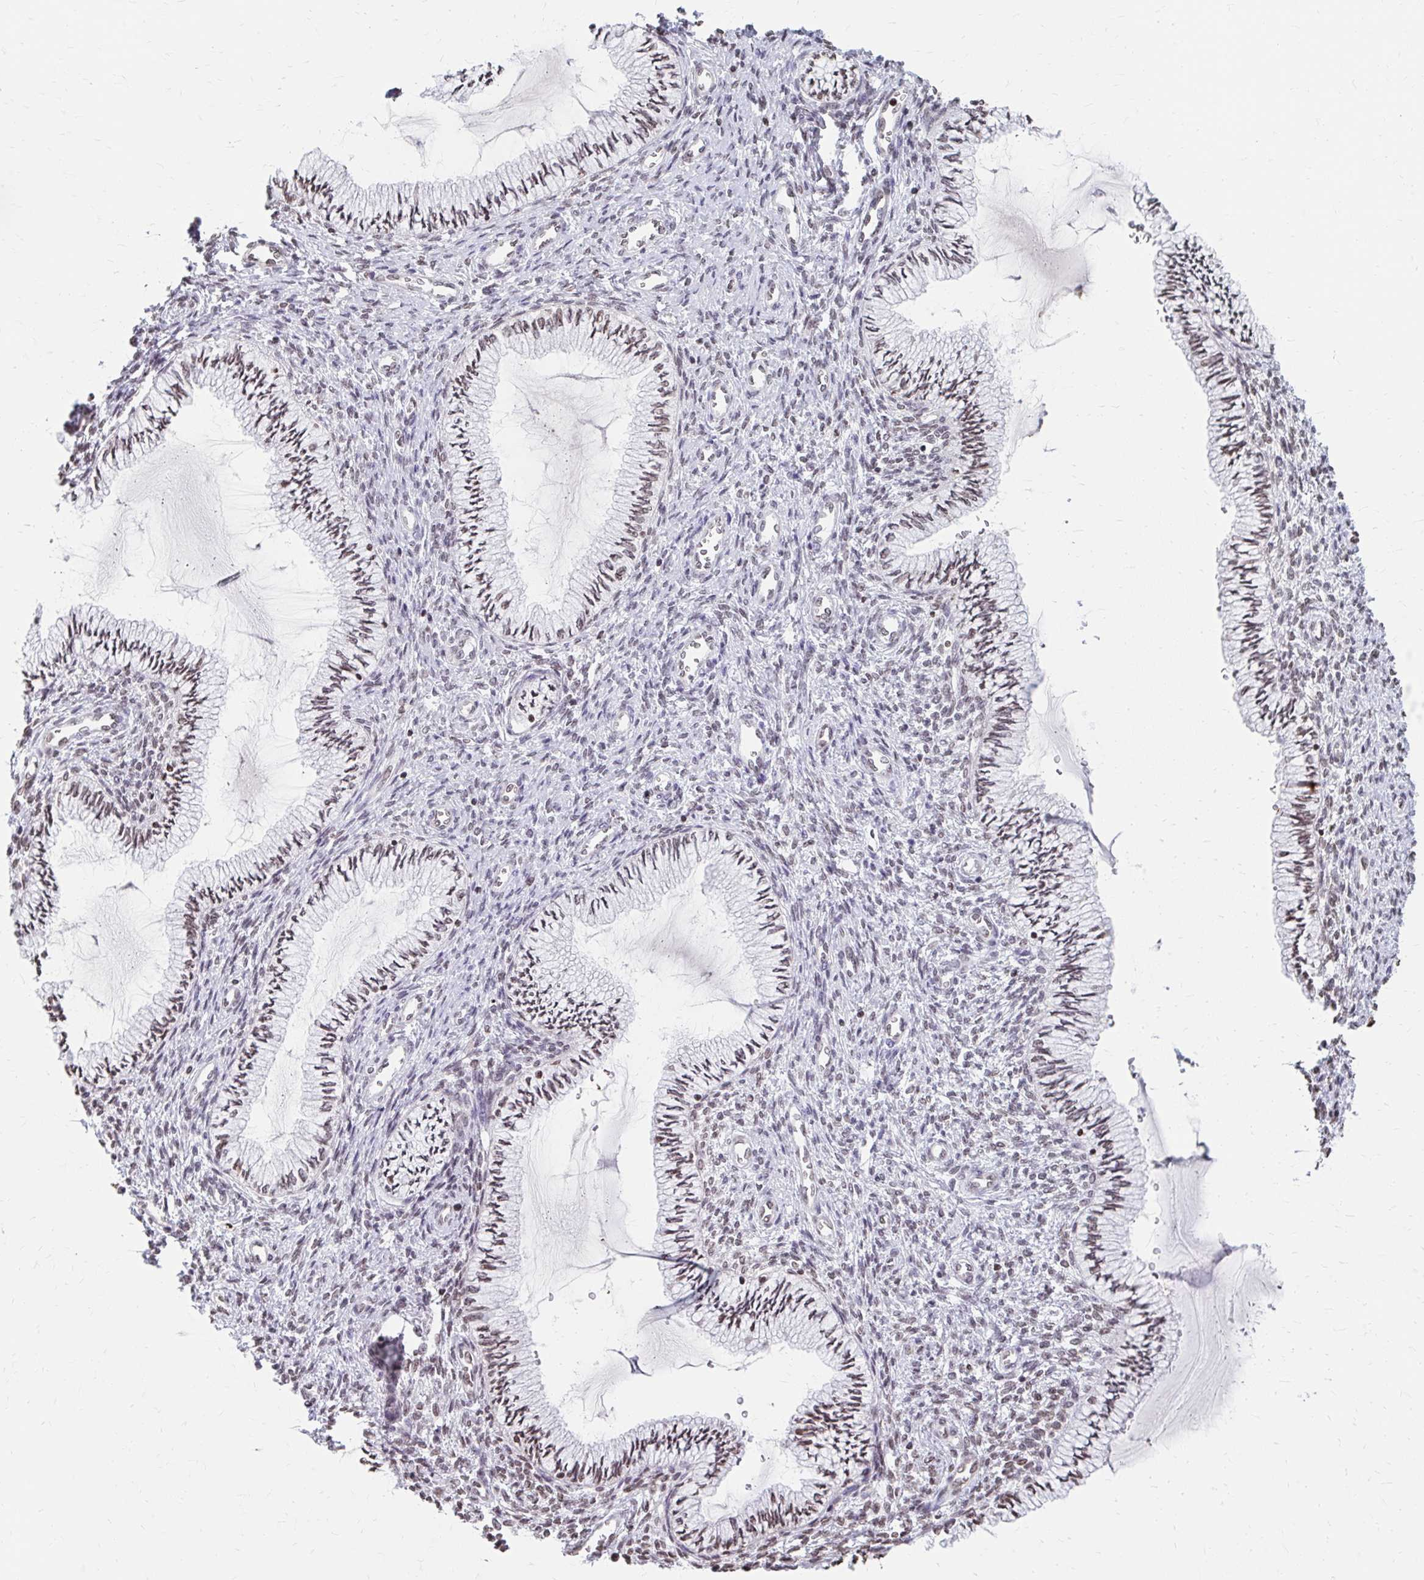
{"staining": {"intensity": "moderate", "quantity": "25%-75%", "location": "nuclear"}, "tissue": "cervix", "cell_type": "Glandular cells", "image_type": "normal", "snomed": [{"axis": "morphology", "description": "Normal tissue, NOS"}, {"axis": "topography", "description": "Cervix"}], "caption": "Immunohistochemical staining of unremarkable human cervix reveals 25%-75% levels of moderate nuclear protein expression in approximately 25%-75% of glandular cells. (IHC, brightfield microscopy, high magnification).", "gene": "ORC3", "patient": {"sex": "female", "age": 24}}